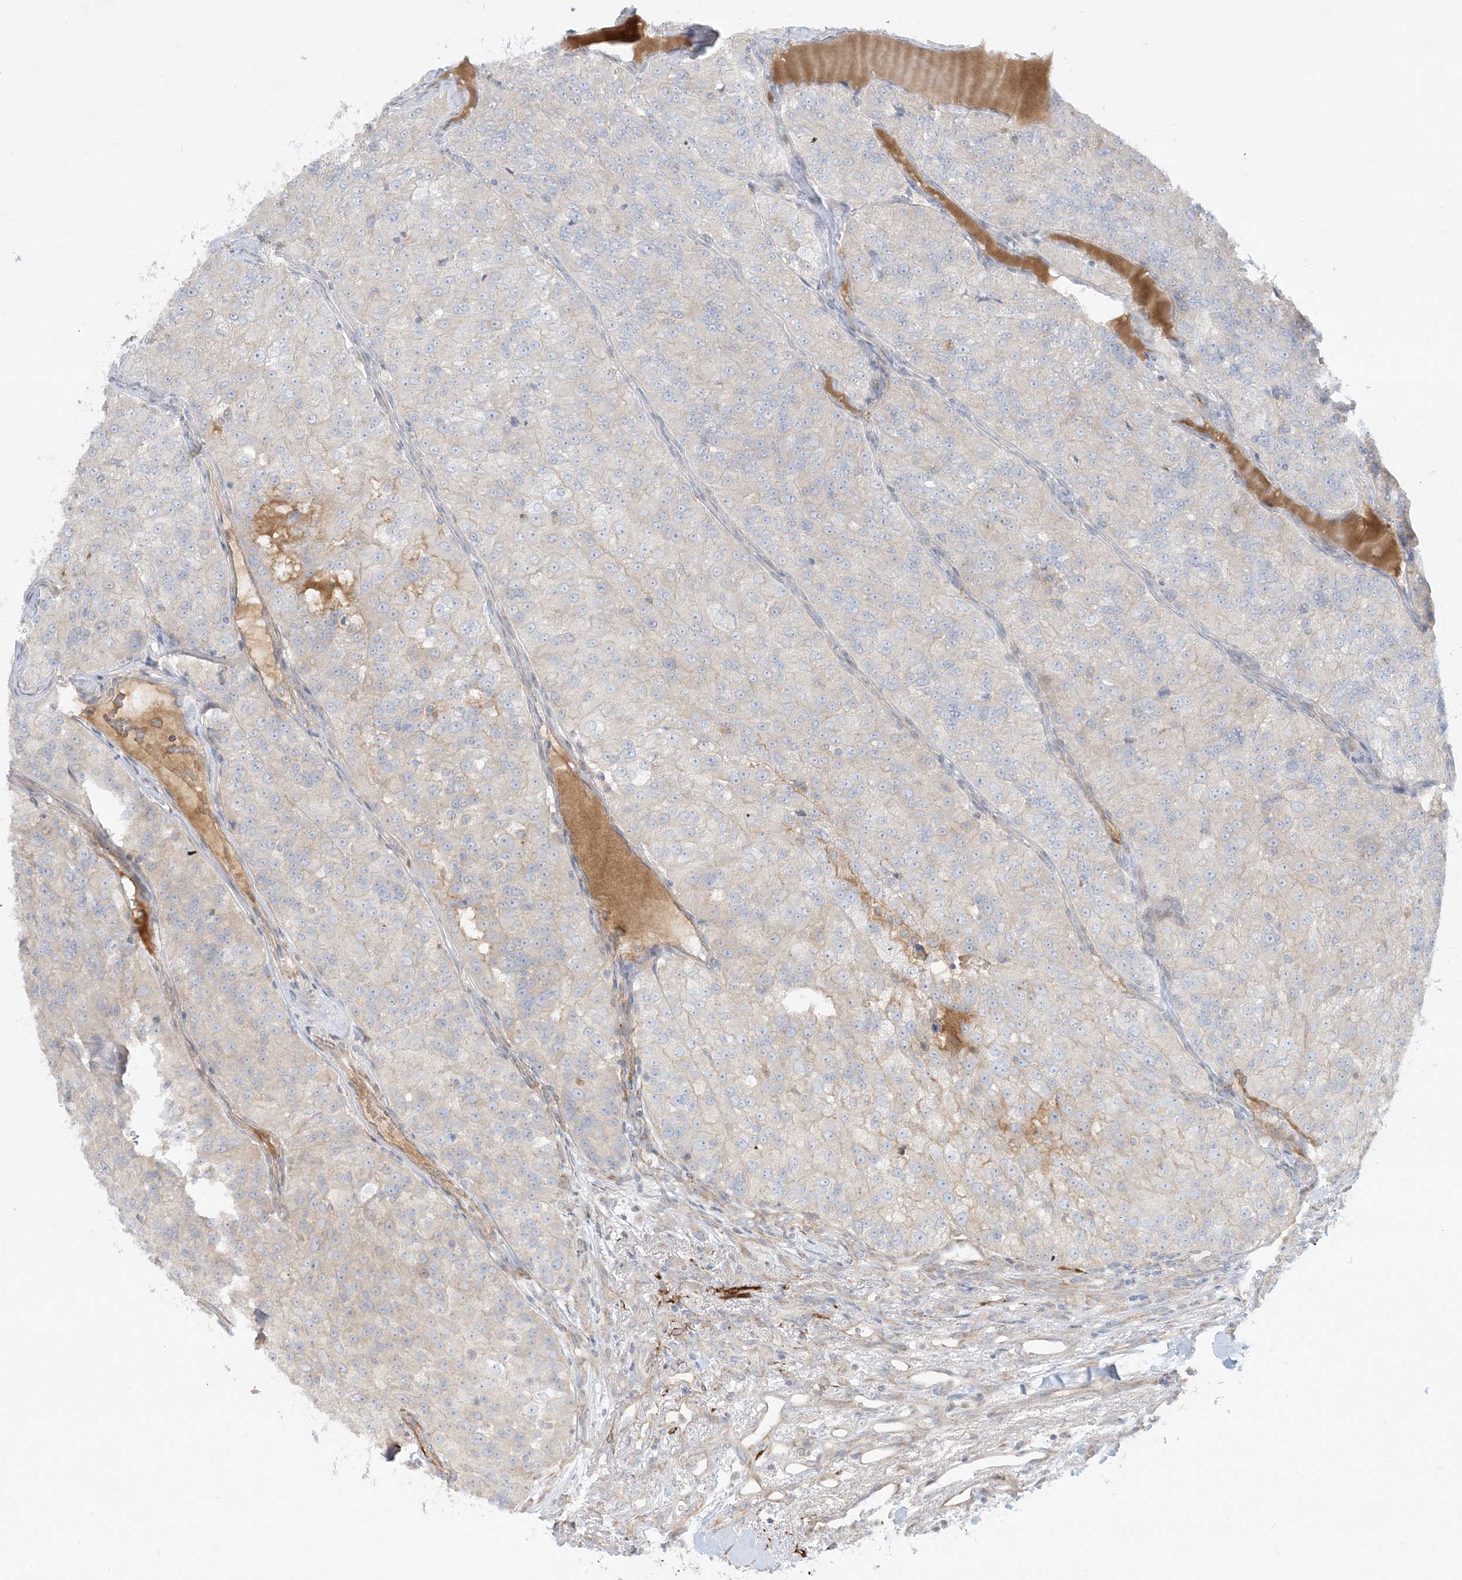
{"staining": {"intensity": "negative", "quantity": "none", "location": "none"}, "tissue": "renal cancer", "cell_type": "Tumor cells", "image_type": "cancer", "snomed": [{"axis": "morphology", "description": "Adenocarcinoma, NOS"}, {"axis": "topography", "description": "Kidney"}], "caption": "Photomicrograph shows no protein expression in tumor cells of adenocarcinoma (renal) tissue.", "gene": "THADA", "patient": {"sex": "female", "age": 63}}